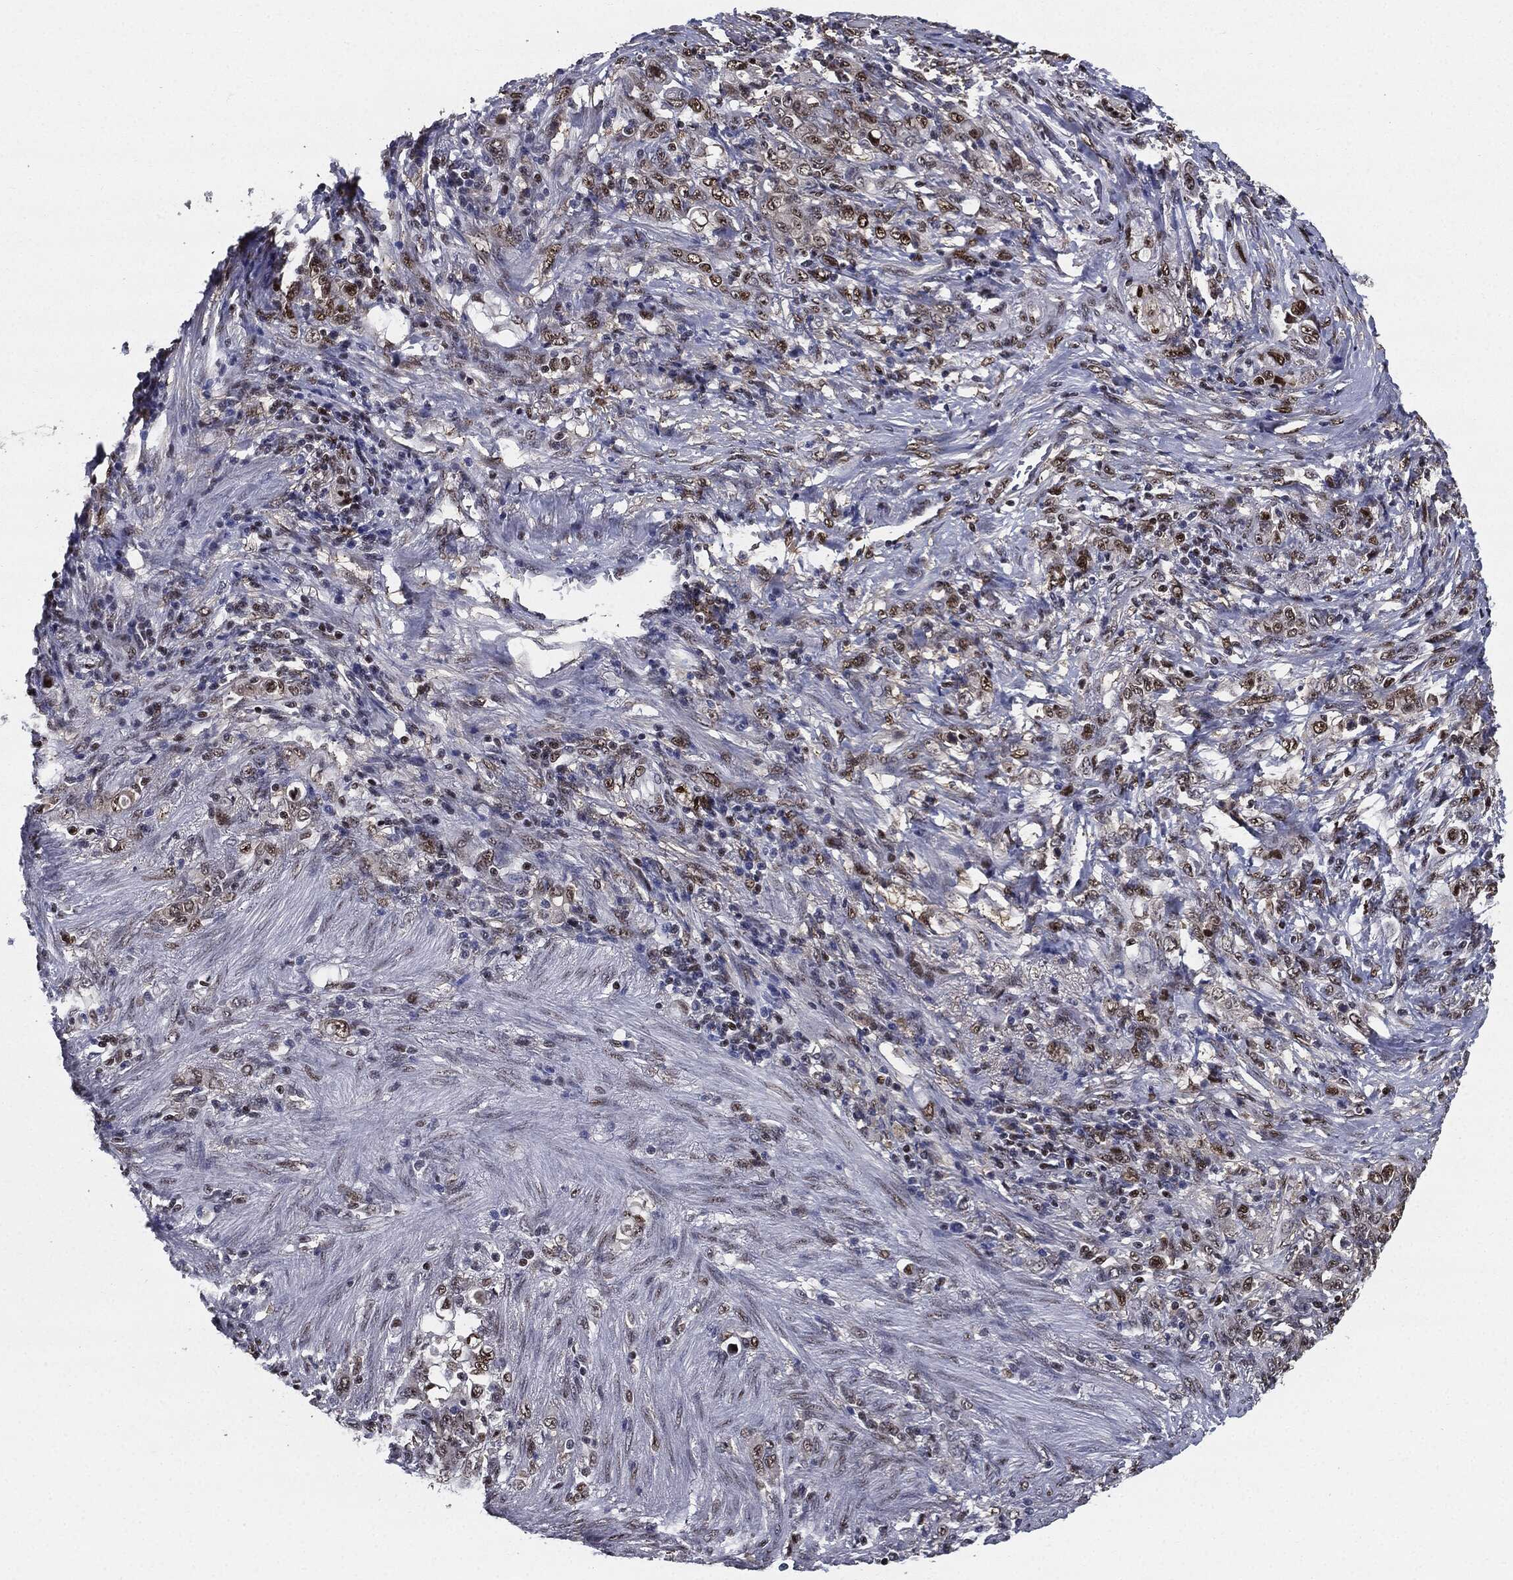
{"staining": {"intensity": "moderate", "quantity": "25%-75%", "location": "cytoplasmic/membranous"}, "tissue": "stomach cancer", "cell_type": "Tumor cells", "image_type": "cancer", "snomed": [{"axis": "morphology", "description": "Normal tissue, NOS"}, {"axis": "morphology", "description": "Adenocarcinoma, NOS"}, {"axis": "topography", "description": "Stomach"}], "caption": "Immunohistochemical staining of human stomach cancer (adenocarcinoma) exhibits medium levels of moderate cytoplasmic/membranous protein staining in approximately 25%-75% of tumor cells.", "gene": "JUN", "patient": {"sex": "female", "age": 79}}